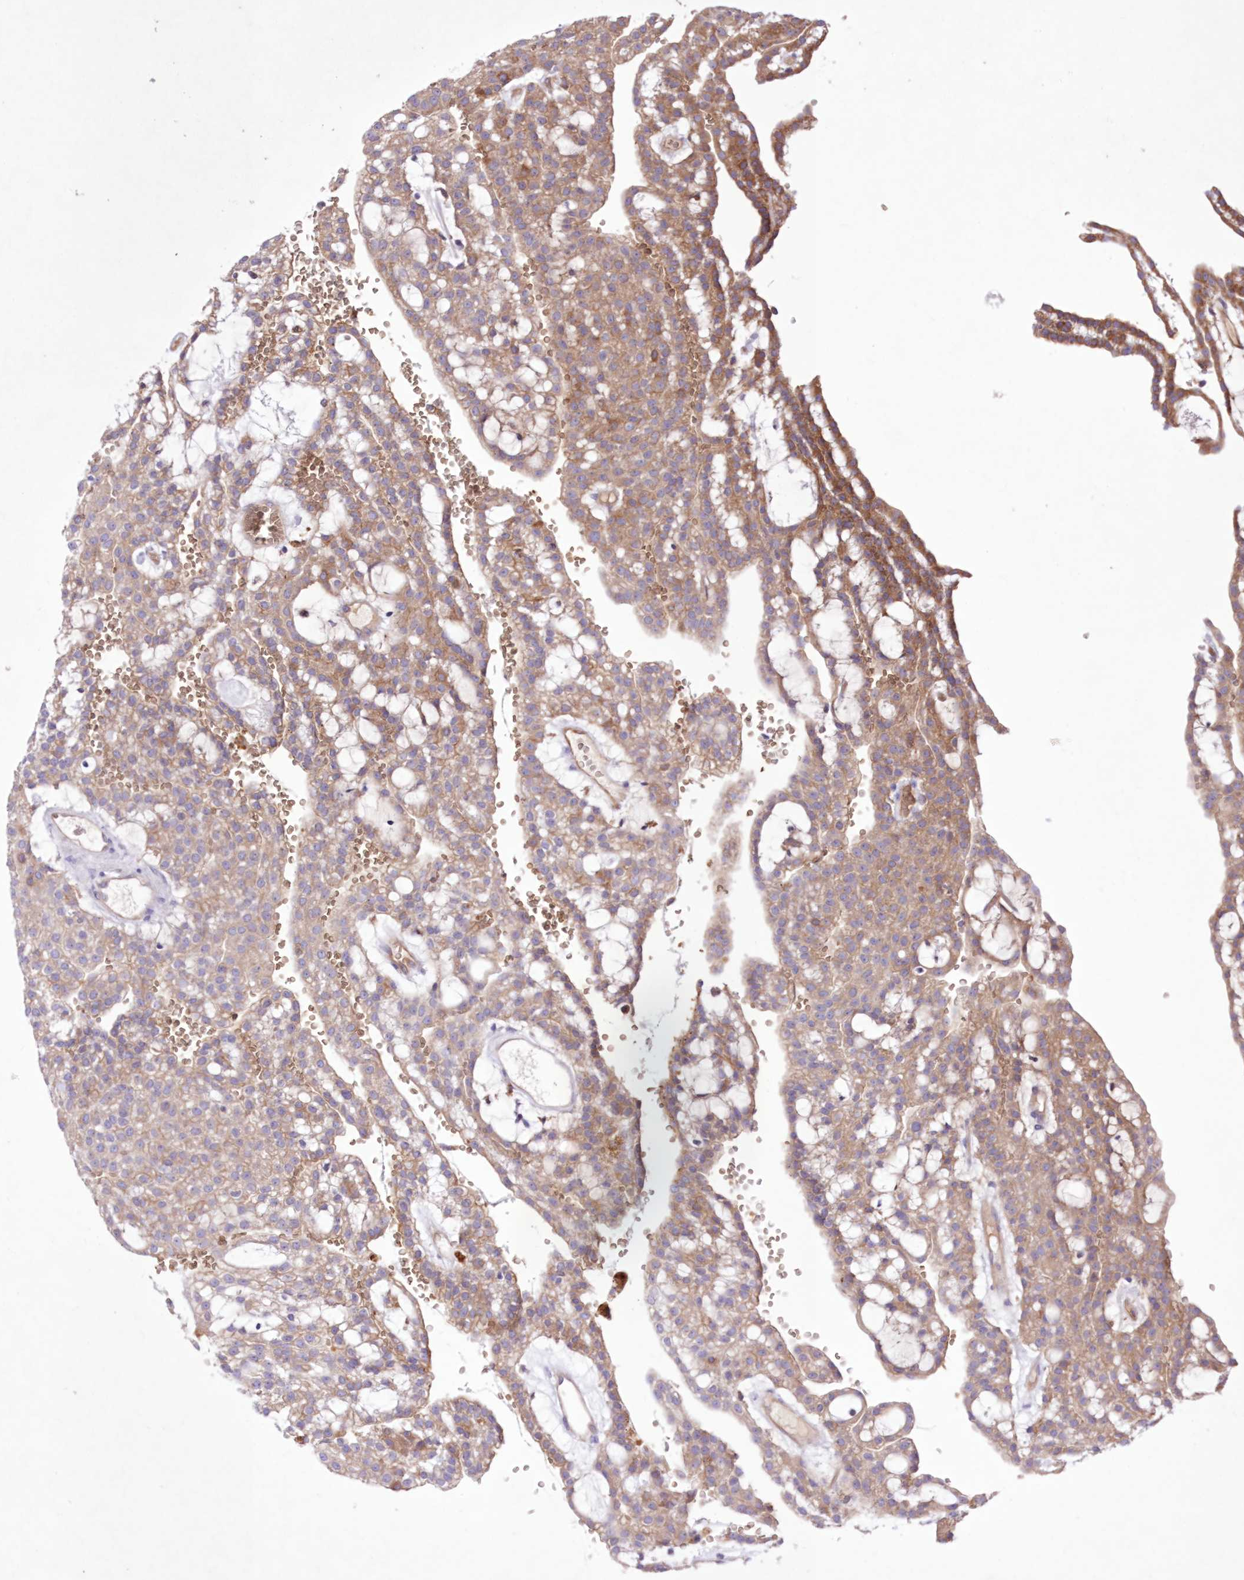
{"staining": {"intensity": "moderate", "quantity": "25%-75%", "location": "cytoplasmic/membranous"}, "tissue": "renal cancer", "cell_type": "Tumor cells", "image_type": "cancer", "snomed": [{"axis": "morphology", "description": "Adenocarcinoma, NOS"}, {"axis": "topography", "description": "Kidney"}], "caption": "About 25%-75% of tumor cells in human renal adenocarcinoma display moderate cytoplasmic/membranous protein expression as visualized by brown immunohistochemical staining.", "gene": "FCHO2", "patient": {"sex": "male", "age": 63}}